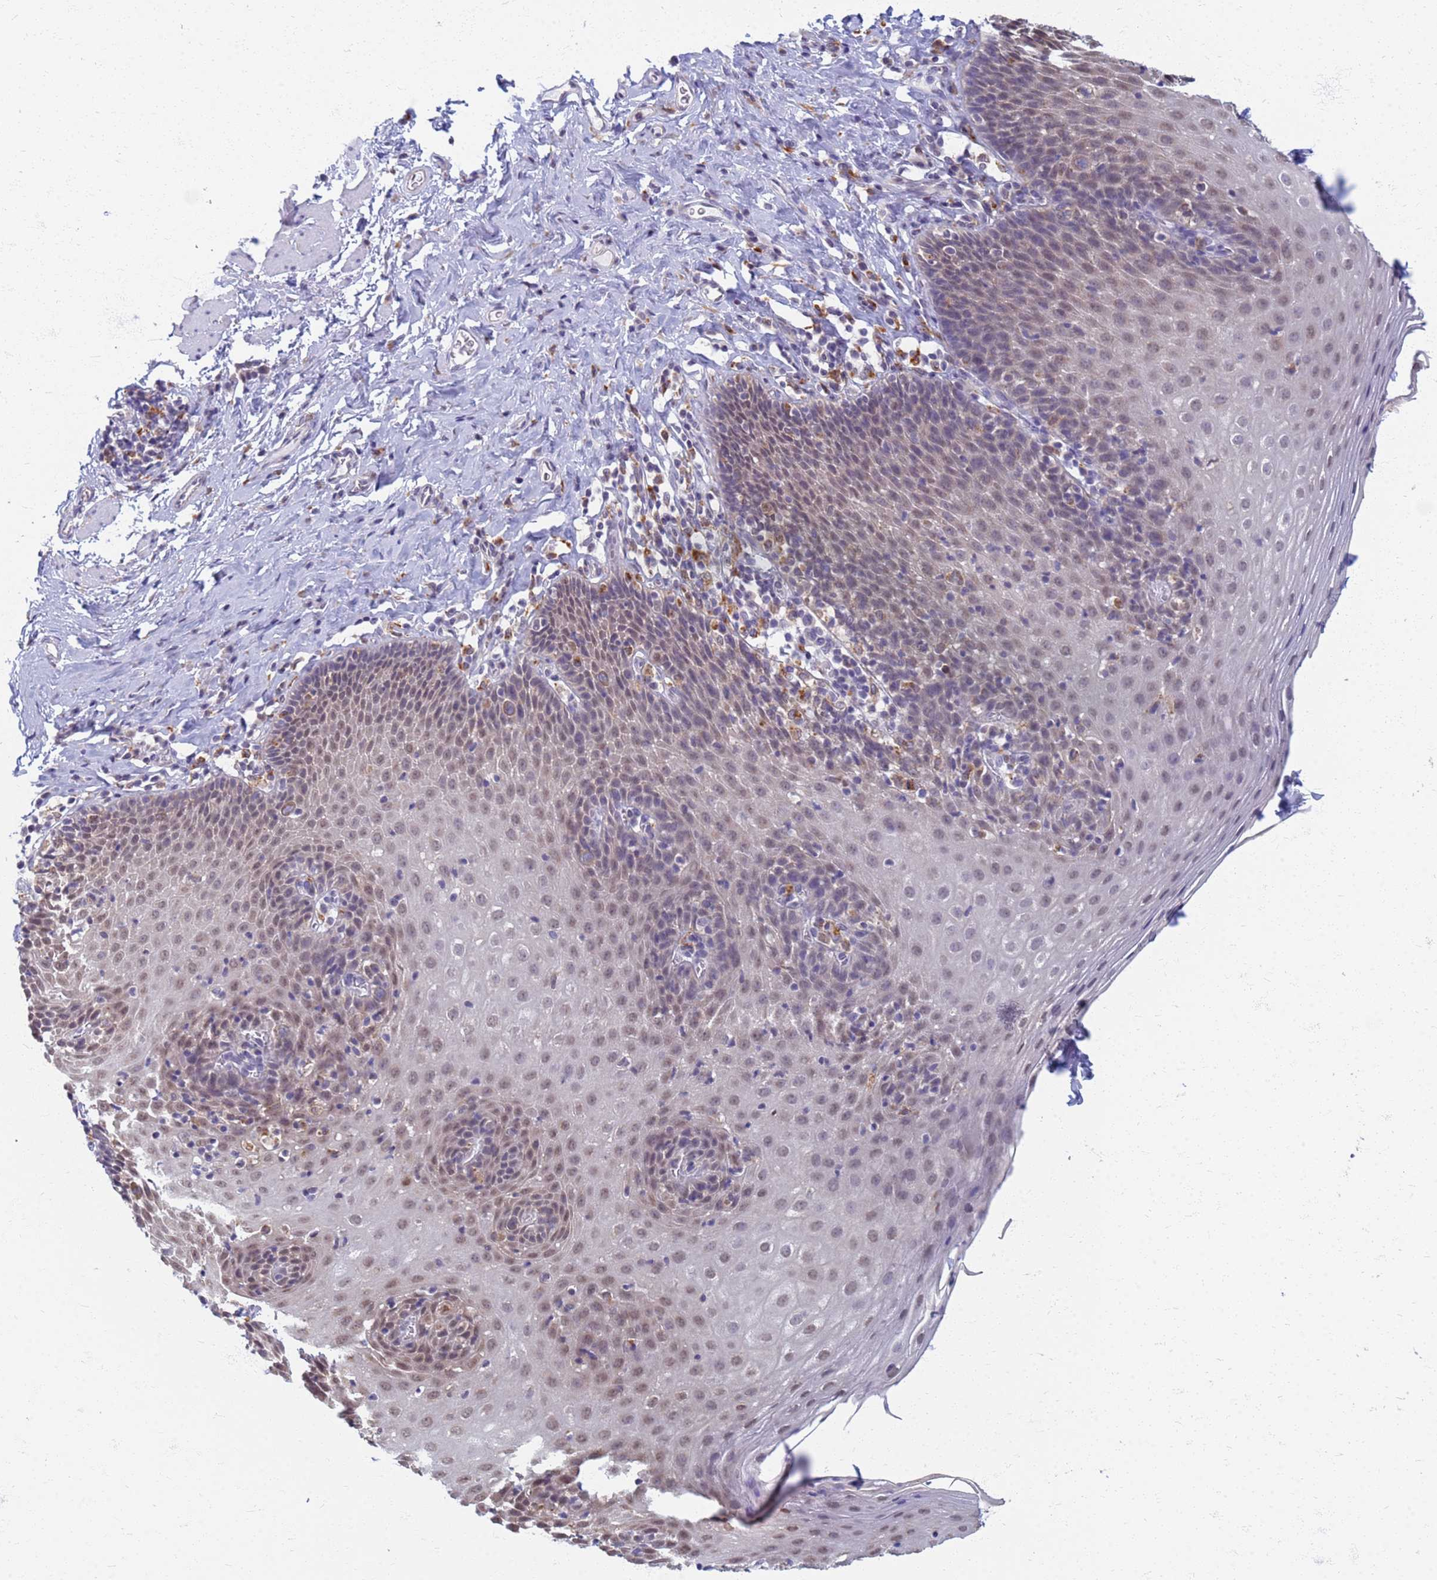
{"staining": {"intensity": "moderate", "quantity": "25%-75%", "location": "nuclear"}, "tissue": "esophagus", "cell_type": "Squamous epithelial cells", "image_type": "normal", "snomed": [{"axis": "morphology", "description": "Normal tissue, NOS"}, {"axis": "topography", "description": "Esophagus"}], "caption": "Esophagus stained for a protein reveals moderate nuclear positivity in squamous epithelial cells. (DAB IHC with brightfield microscopy, high magnification).", "gene": "ATP6V1E1", "patient": {"sex": "female", "age": 61}}